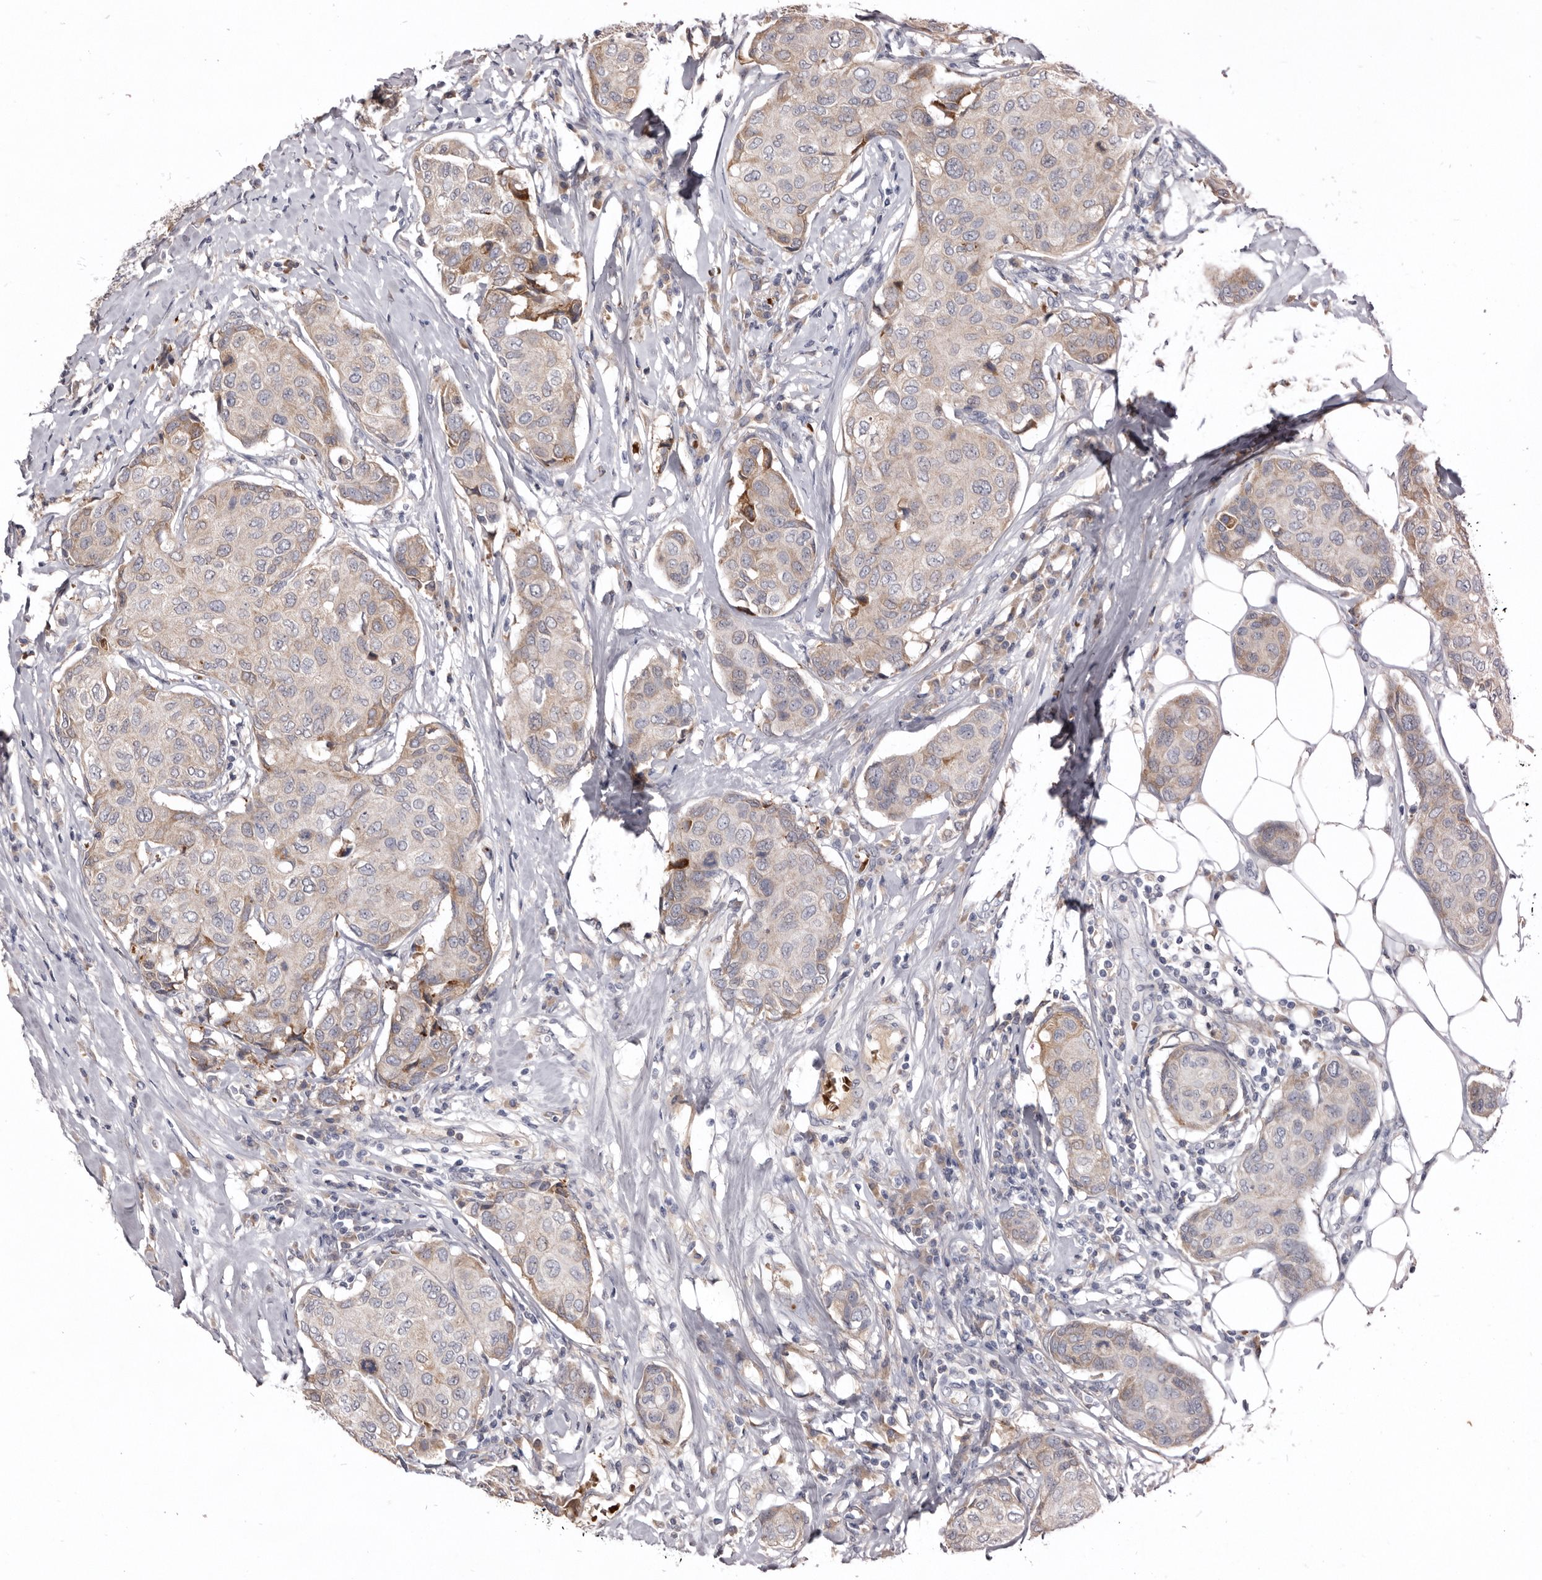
{"staining": {"intensity": "weak", "quantity": "<25%", "location": "cytoplasmic/membranous"}, "tissue": "breast cancer", "cell_type": "Tumor cells", "image_type": "cancer", "snomed": [{"axis": "morphology", "description": "Duct carcinoma"}, {"axis": "topography", "description": "Breast"}], "caption": "A photomicrograph of breast cancer stained for a protein demonstrates no brown staining in tumor cells.", "gene": "NENF", "patient": {"sex": "female", "age": 80}}